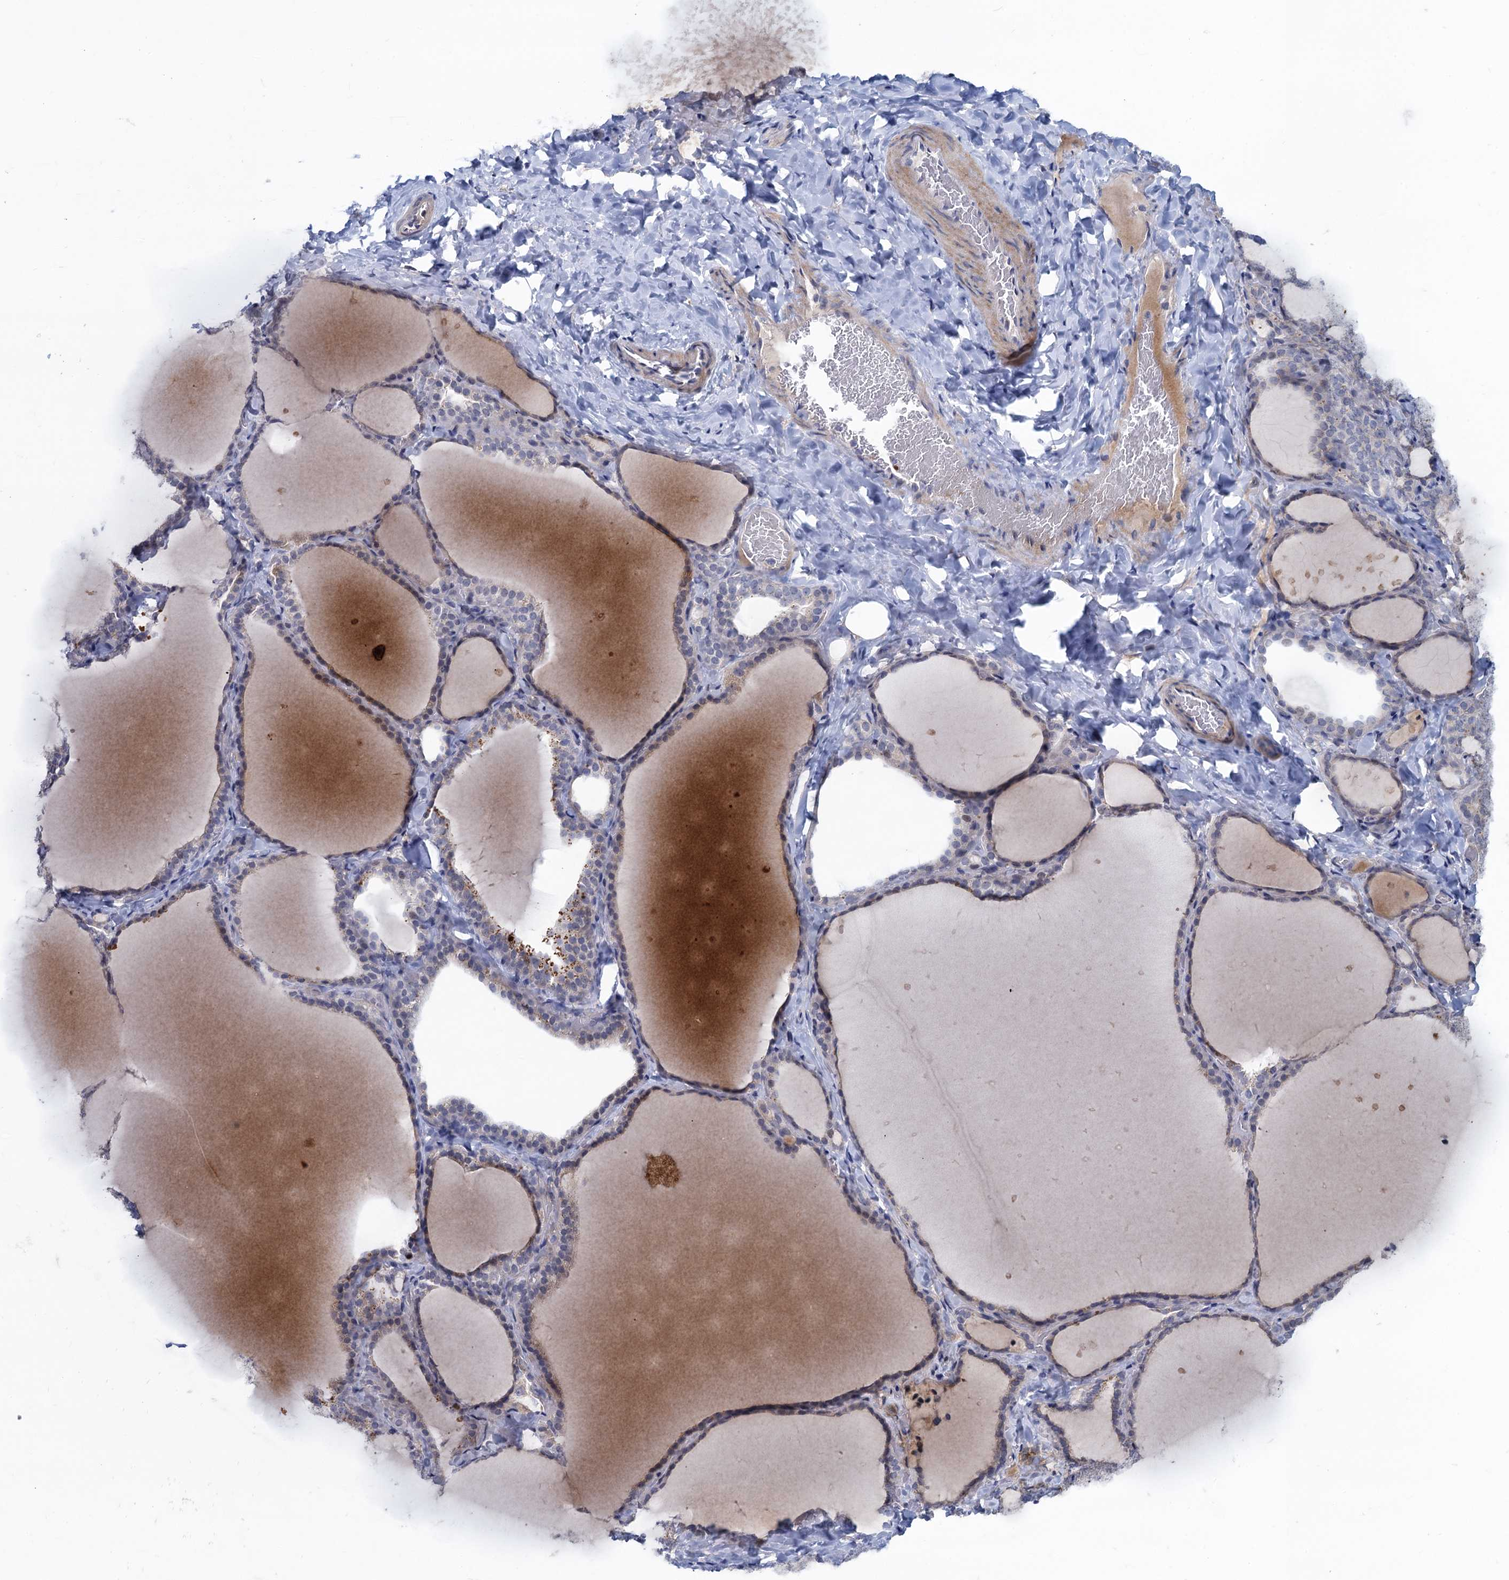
{"staining": {"intensity": "weak", "quantity": "25%-75%", "location": "cytoplasmic/membranous"}, "tissue": "thyroid gland", "cell_type": "Glandular cells", "image_type": "normal", "snomed": [{"axis": "morphology", "description": "Normal tissue, NOS"}, {"axis": "topography", "description": "Thyroid gland"}], "caption": "This image shows normal thyroid gland stained with IHC to label a protein in brown. The cytoplasmic/membranous of glandular cells show weak positivity for the protein. Nuclei are counter-stained blue.", "gene": "ATOSA", "patient": {"sex": "female", "age": 22}}